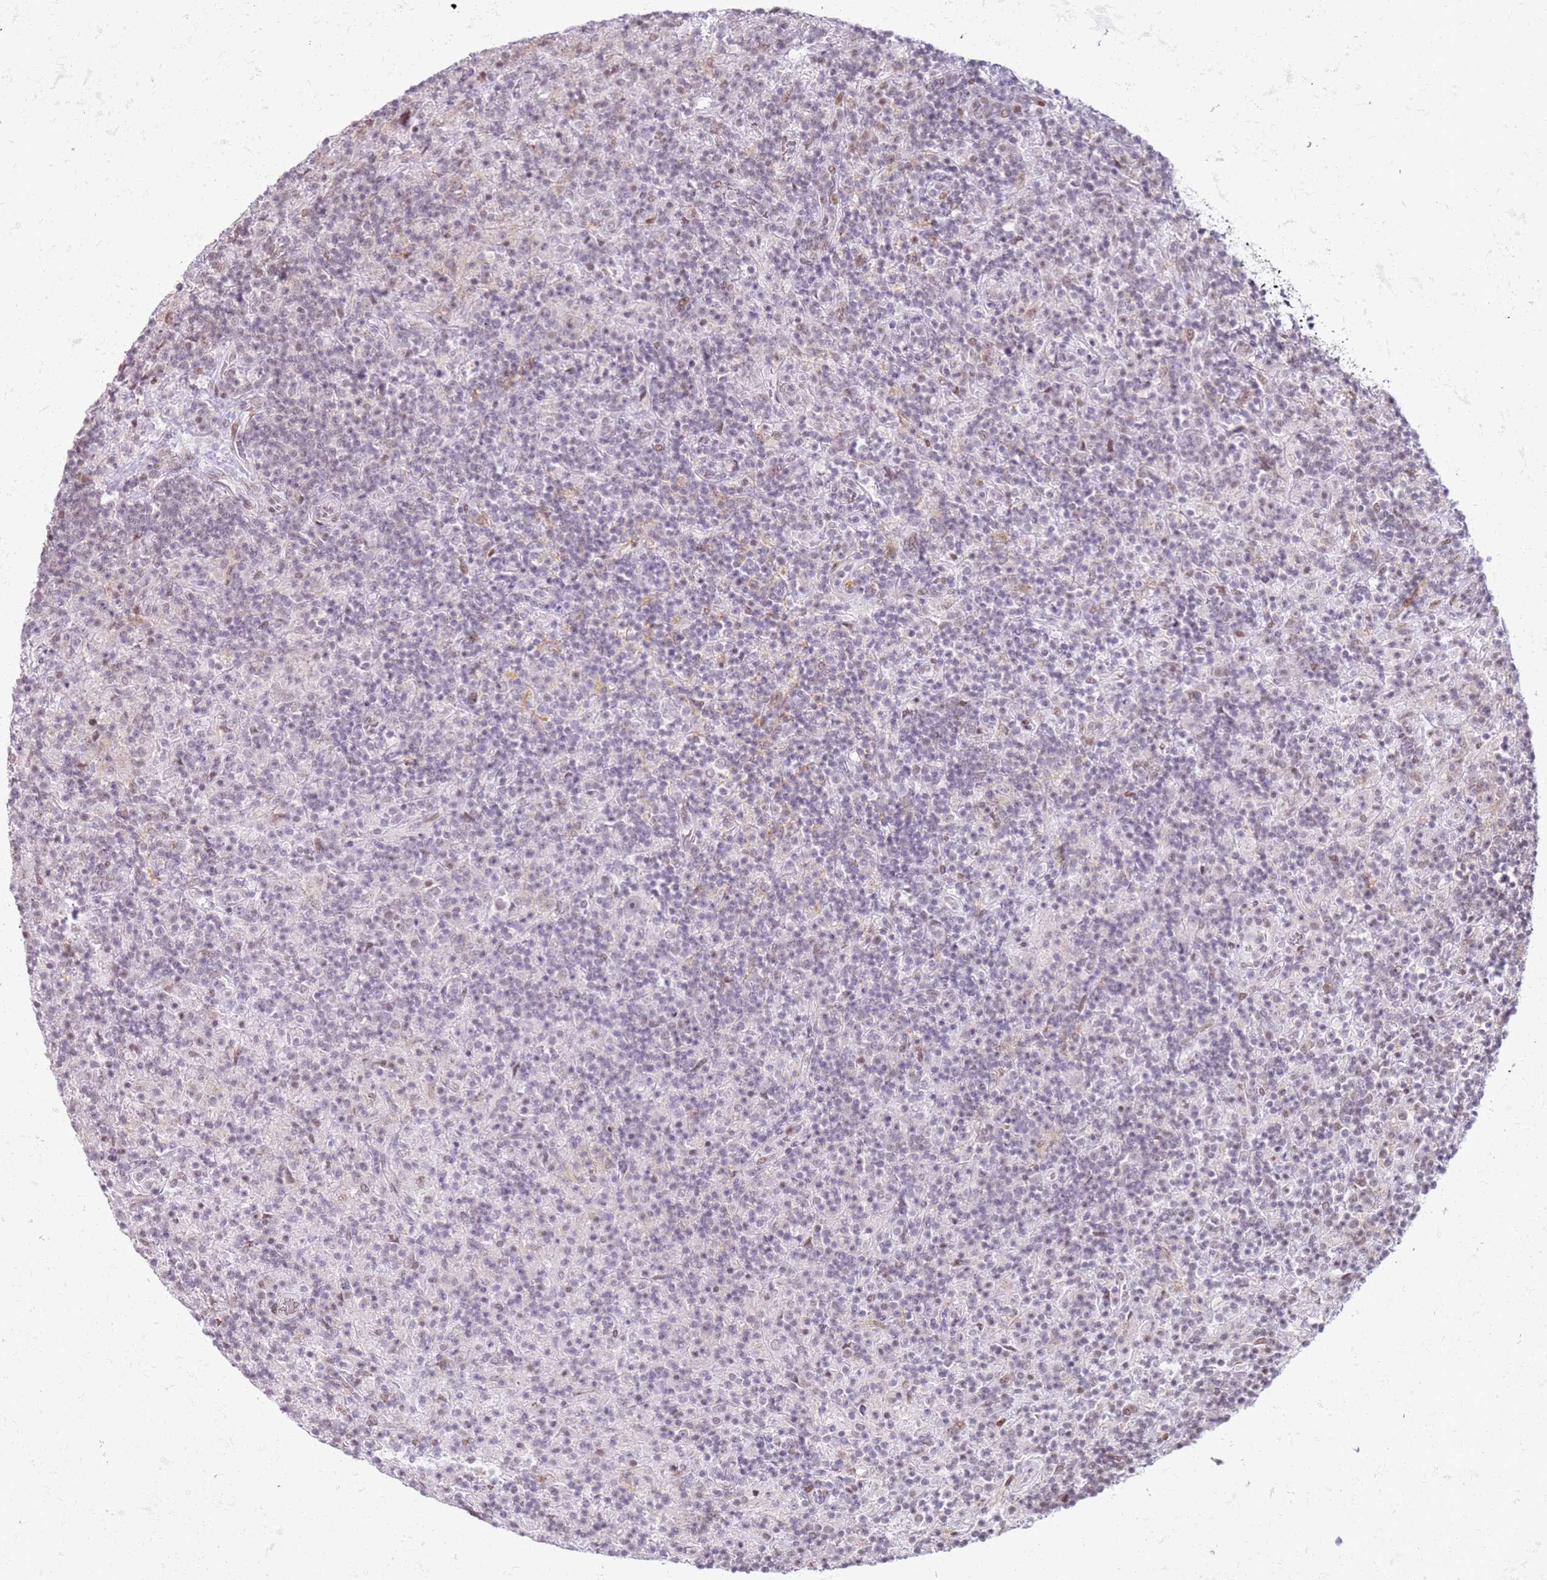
{"staining": {"intensity": "negative", "quantity": "none", "location": "none"}, "tissue": "lymphoma", "cell_type": "Tumor cells", "image_type": "cancer", "snomed": [{"axis": "morphology", "description": "Hodgkin's disease, NOS"}, {"axis": "topography", "description": "Lymph node"}], "caption": "This is an immunohistochemistry image of human lymphoma. There is no positivity in tumor cells.", "gene": "PHC2", "patient": {"sex": "male", "age": 70}}